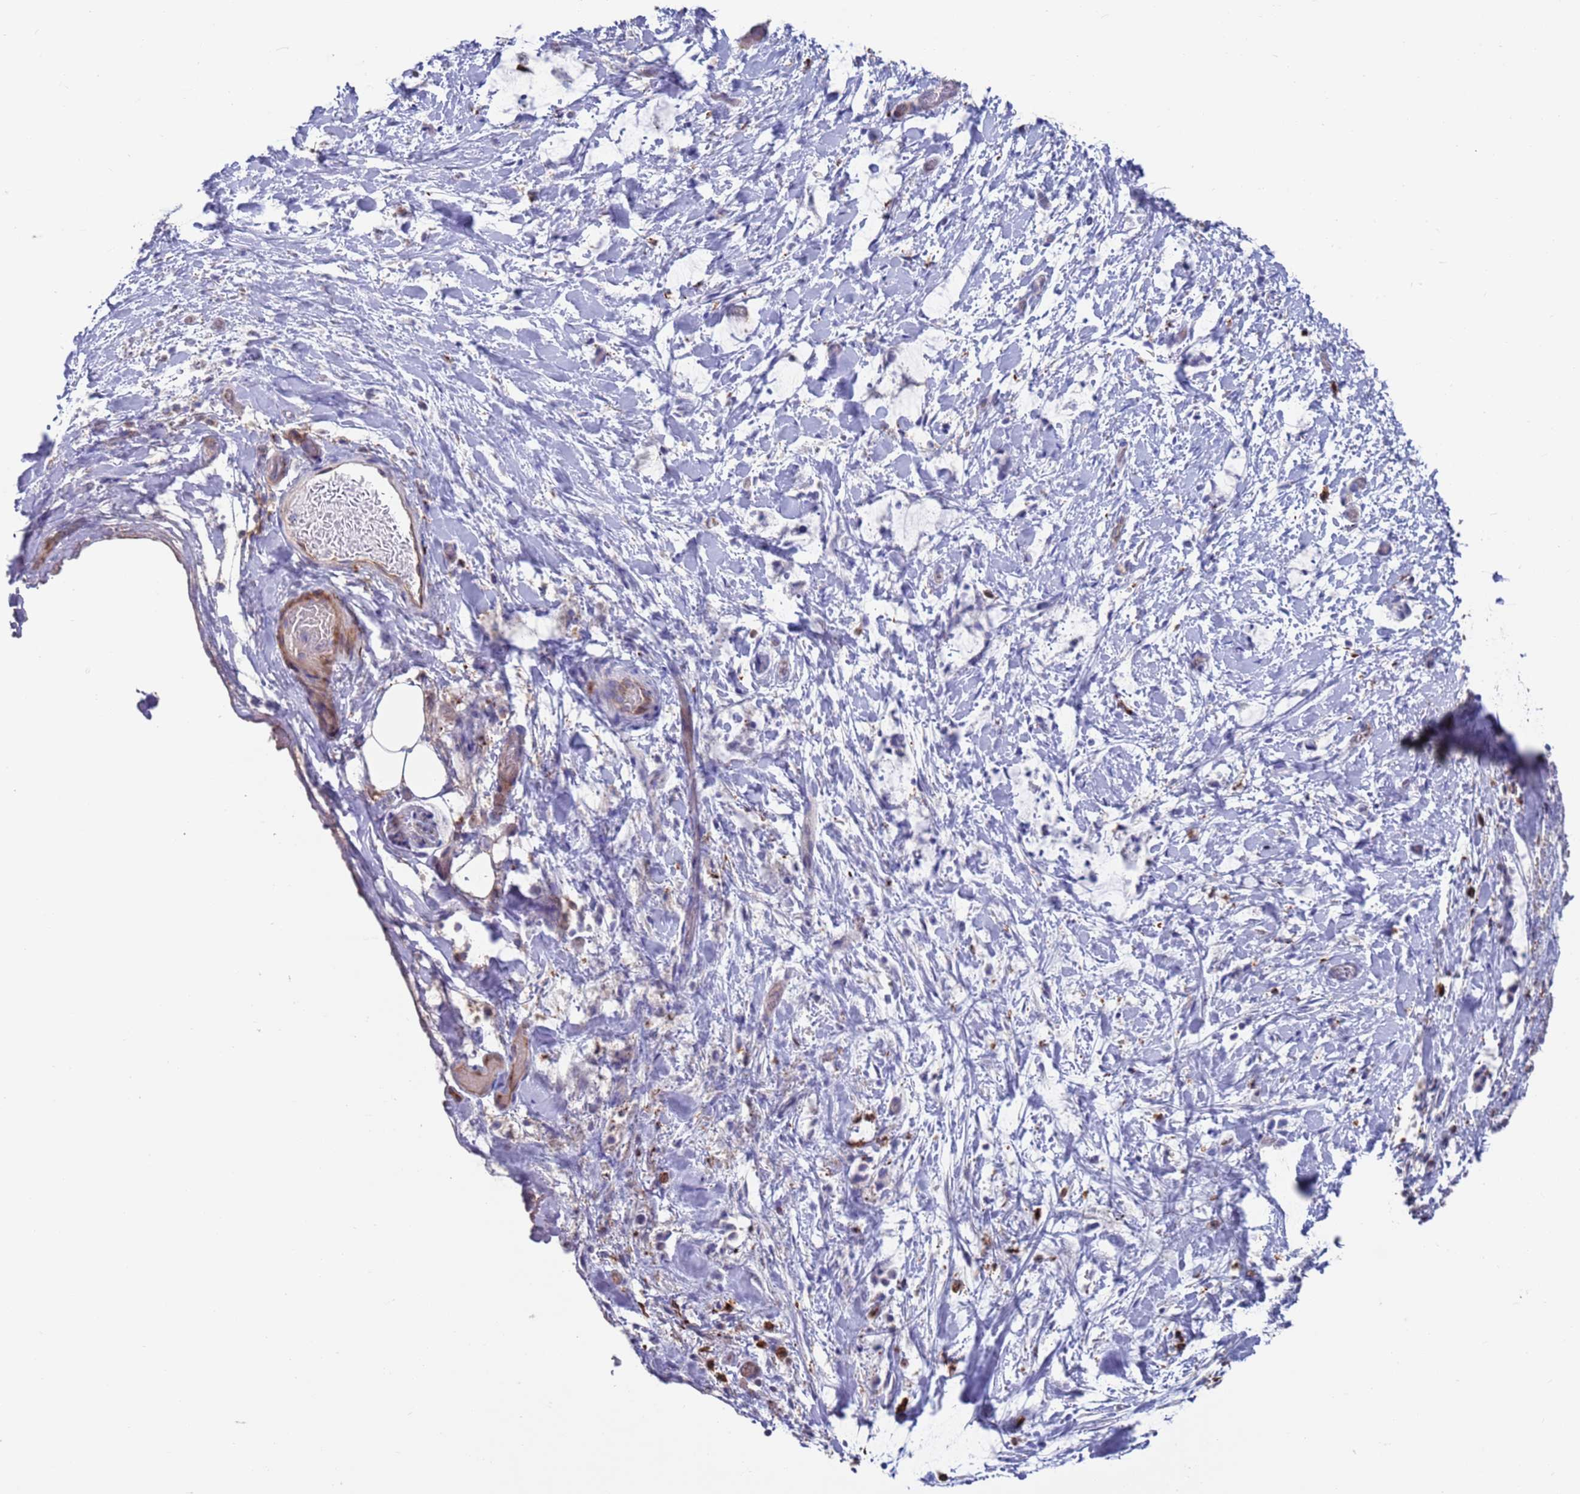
{"staining": {"intensity": "moderate", "quantity": "25%-75%", "location": "cytoplasmic/membranous"}, "tissue": "smooth muscle", "cell_type": "Smooth muscle cells", "image_type": "normal", "snomed": [{"axis": "morphology", "description": "Normal tissue, NOS"}, {"axis": "morphology", "description": "Adenocarcinoma, NOS"}, {"axis": "topography", "description": "Colon"}, {"axis": "topography", "description": "Peripheral nerve tissue"}], "caption": "Approximately 25%-75% of smooth muscle cells in normal human smooth muscle display moderate cytoplasmic/membranous protein staining as visualized by brown immunohistochemical staining.", "gene": "GREB1L", "patient": {"sex": "male", "age": 14}}